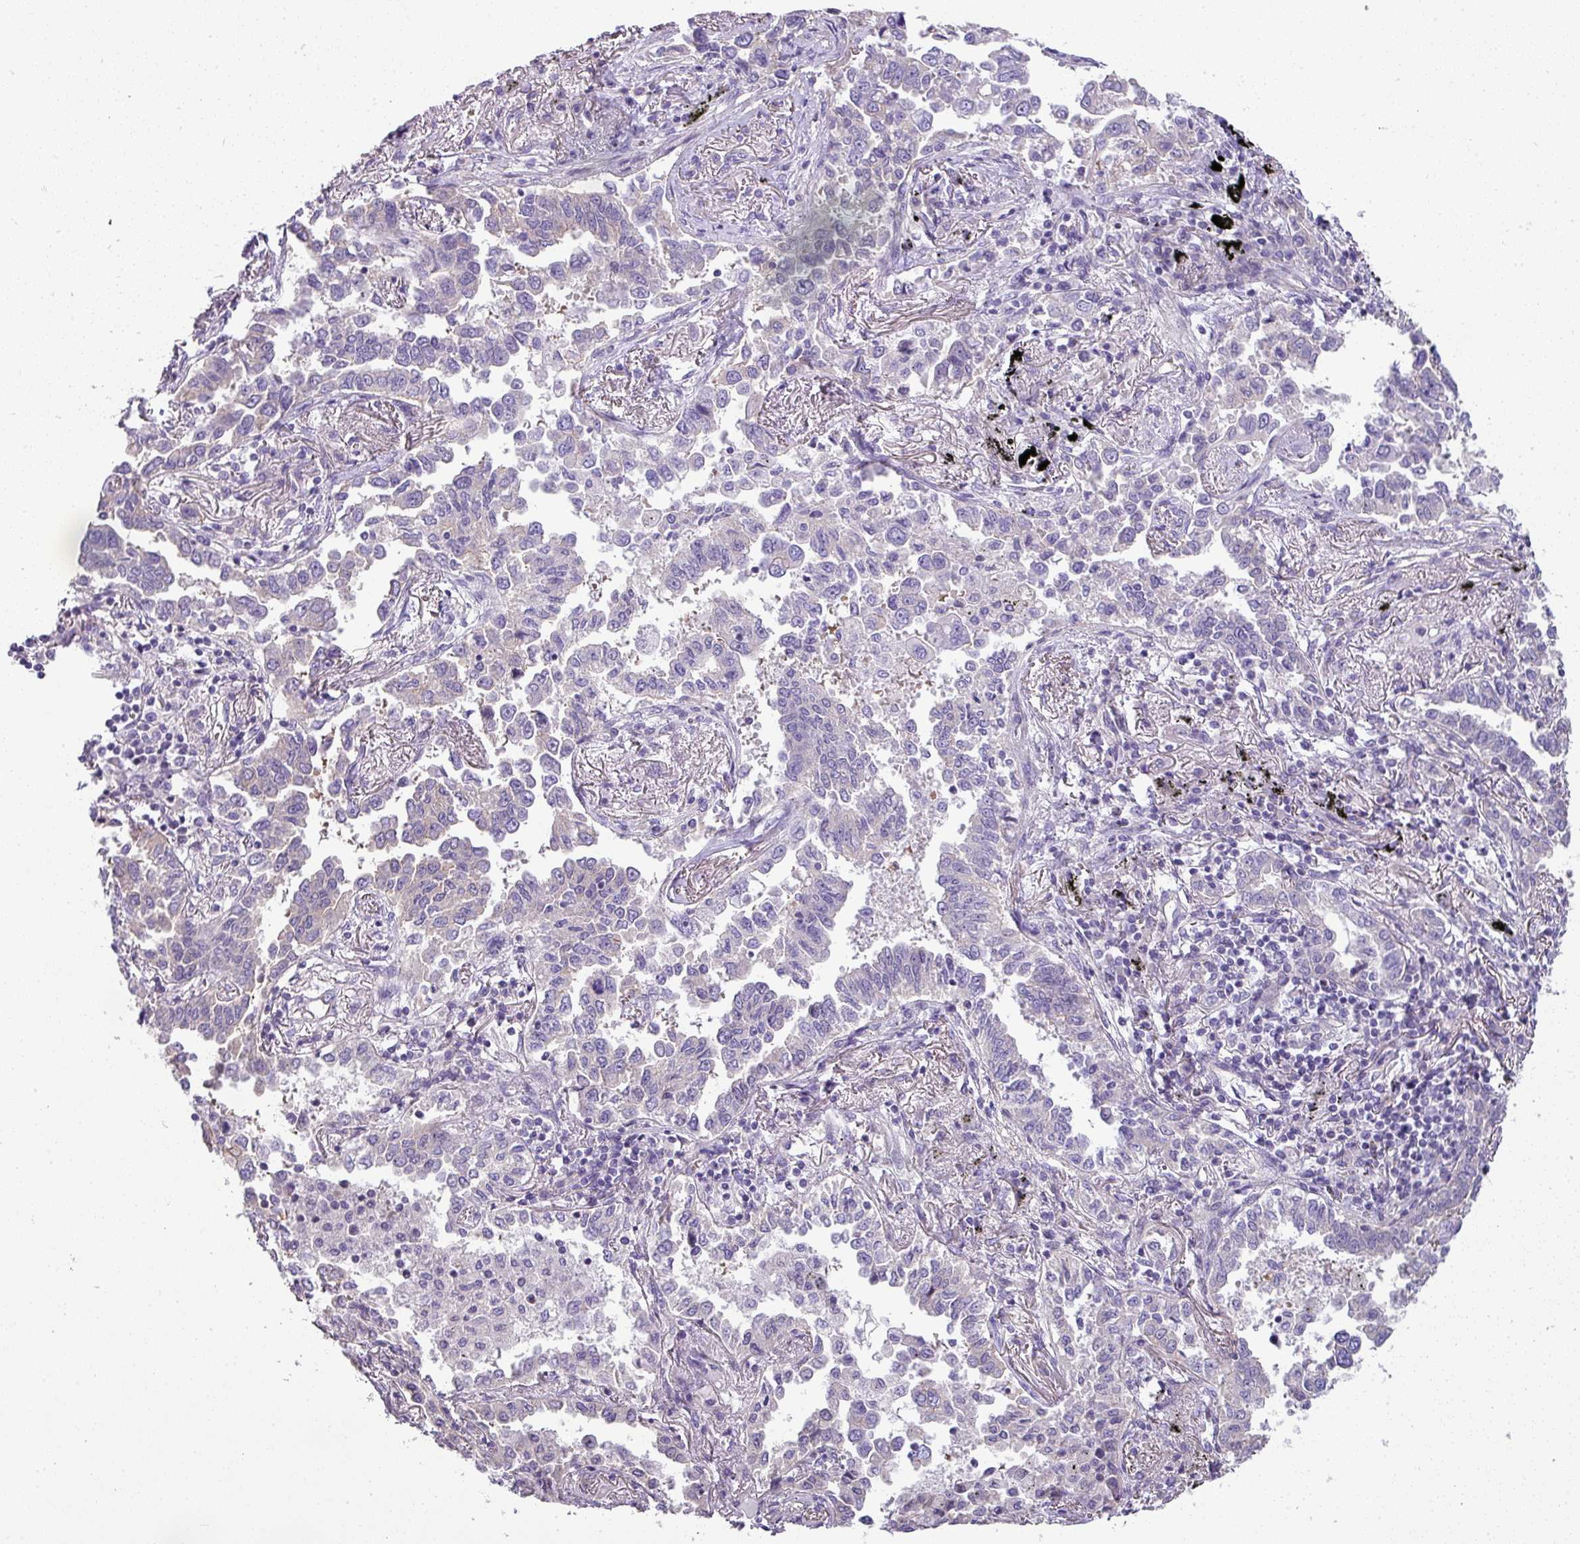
{"staining": {"intensity": "negative", "quantity": "none", "location": "none"}, "tissue": "lung cancer", "cell_type": "Tumor cells", "image_type": "cancer", "snomed": [{"axis": "morphology", "description": "Adenocarcinoma, NOS"}, {"axis": "topography", "description": "Lung"}], "caption": "Immunohistochemistry micrograph of lung cancer (adenocarcinoma) stained for a protein (brown), which reveals no expression in tumor cells. (DAB (3,3'-diaminobenzidine) immunohistochemistry (IHC) visualized using brightfield microscopy, high magnification).", "gene": "PALS2", "patient": {"sex": "male", "age": 67}}